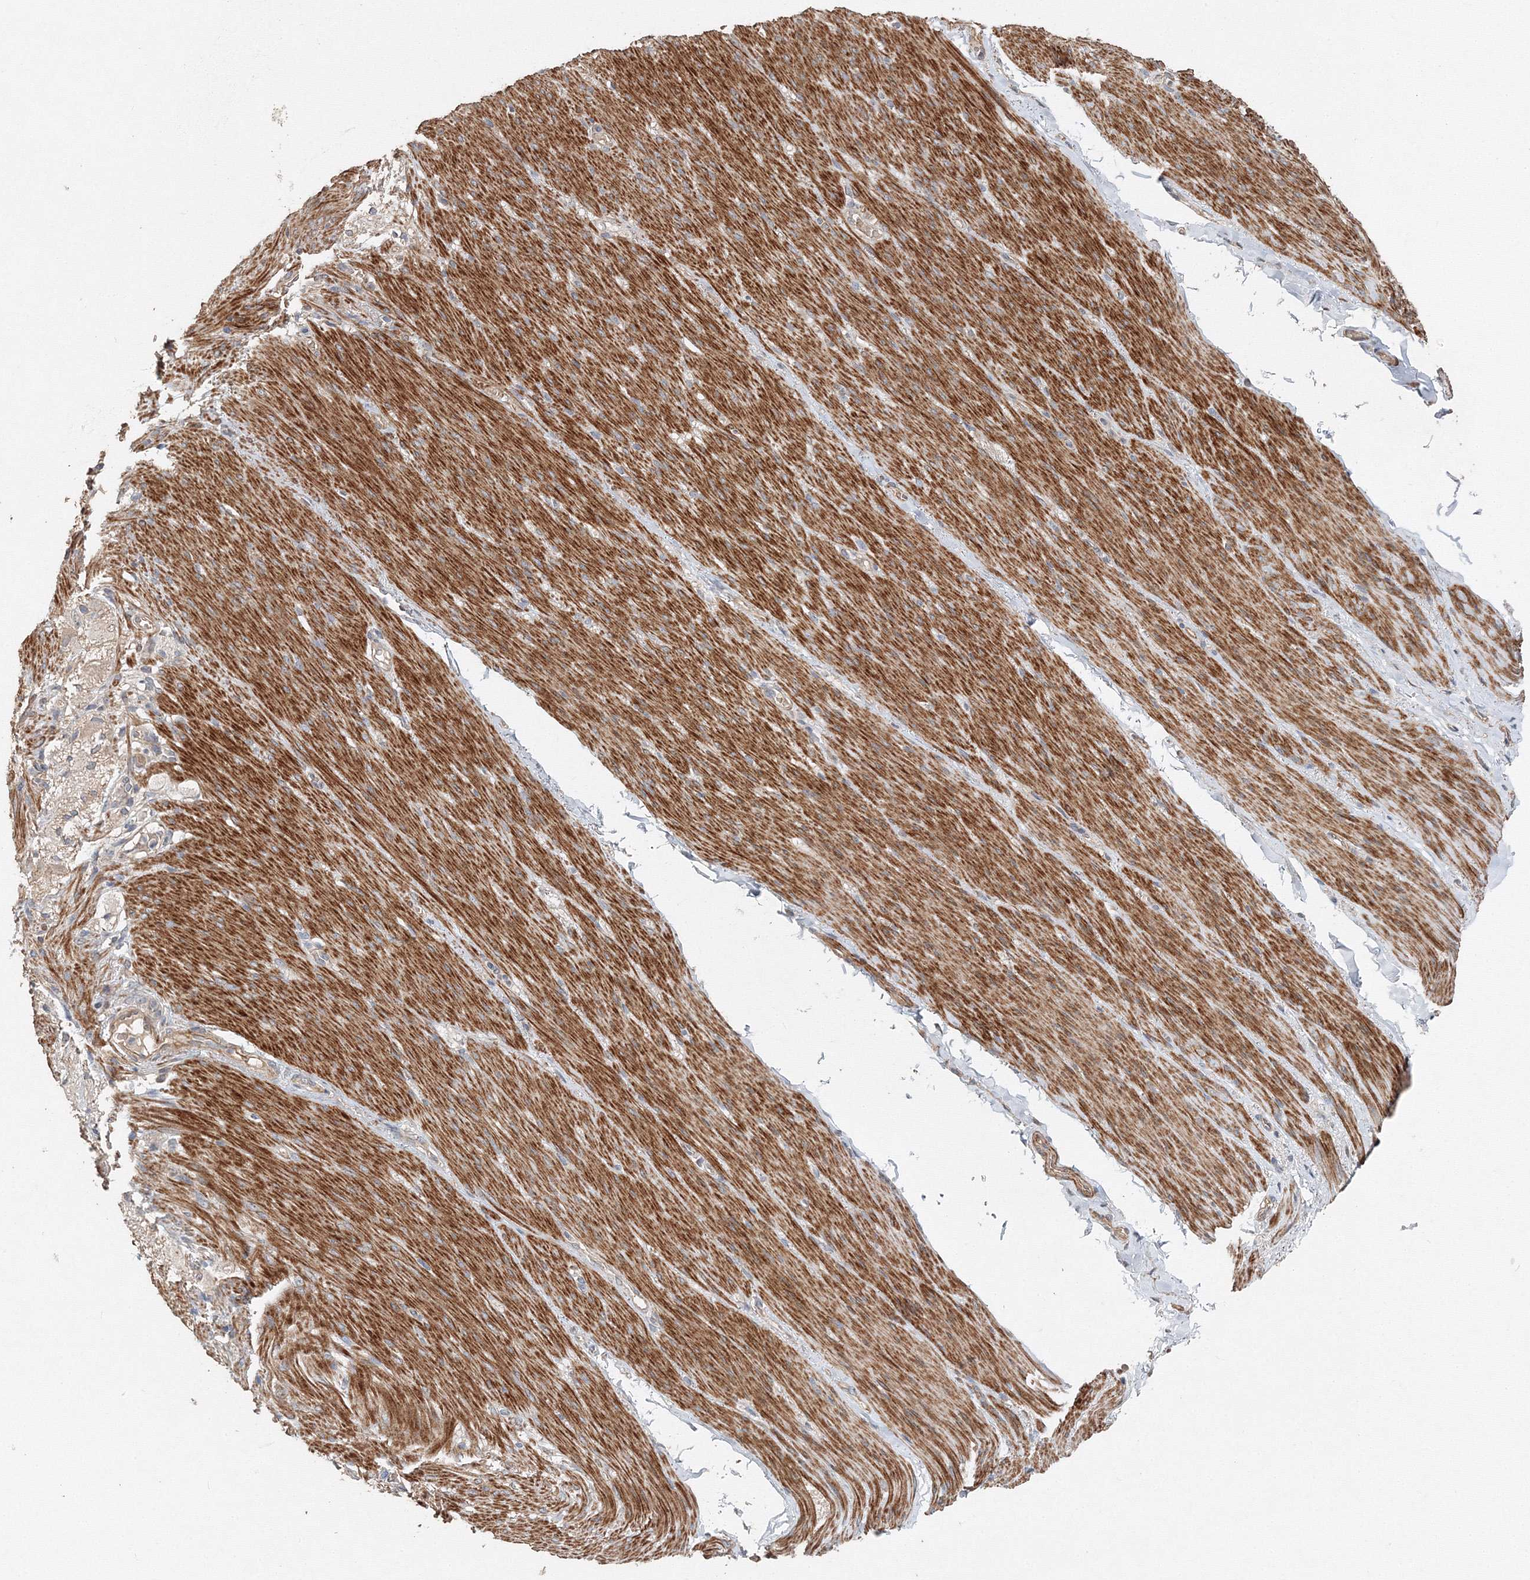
{"staining": {"intensity": "weak", "quantity": ">75%", "location": "cytoplasmic/membranous"}, "tissue": "adipose tissue", "cell_type": "Adipocytes", "image_type": "normal", "snomed": [{"axis": "morphology", "description": "Normal tissue, NOS"}, {"axis": "topography", "description": "Colon"}, {"axis": "topography", "description": "Peripheral nerve tissue"}], "caption": "Human adipose tissue stained for a protein (brown) demonstrates weak cytoplasmic/membranous positive expression in about >75% of adipocytes.", "gene": "NALF2", "patient": {"sex": "female", "age": 61}}